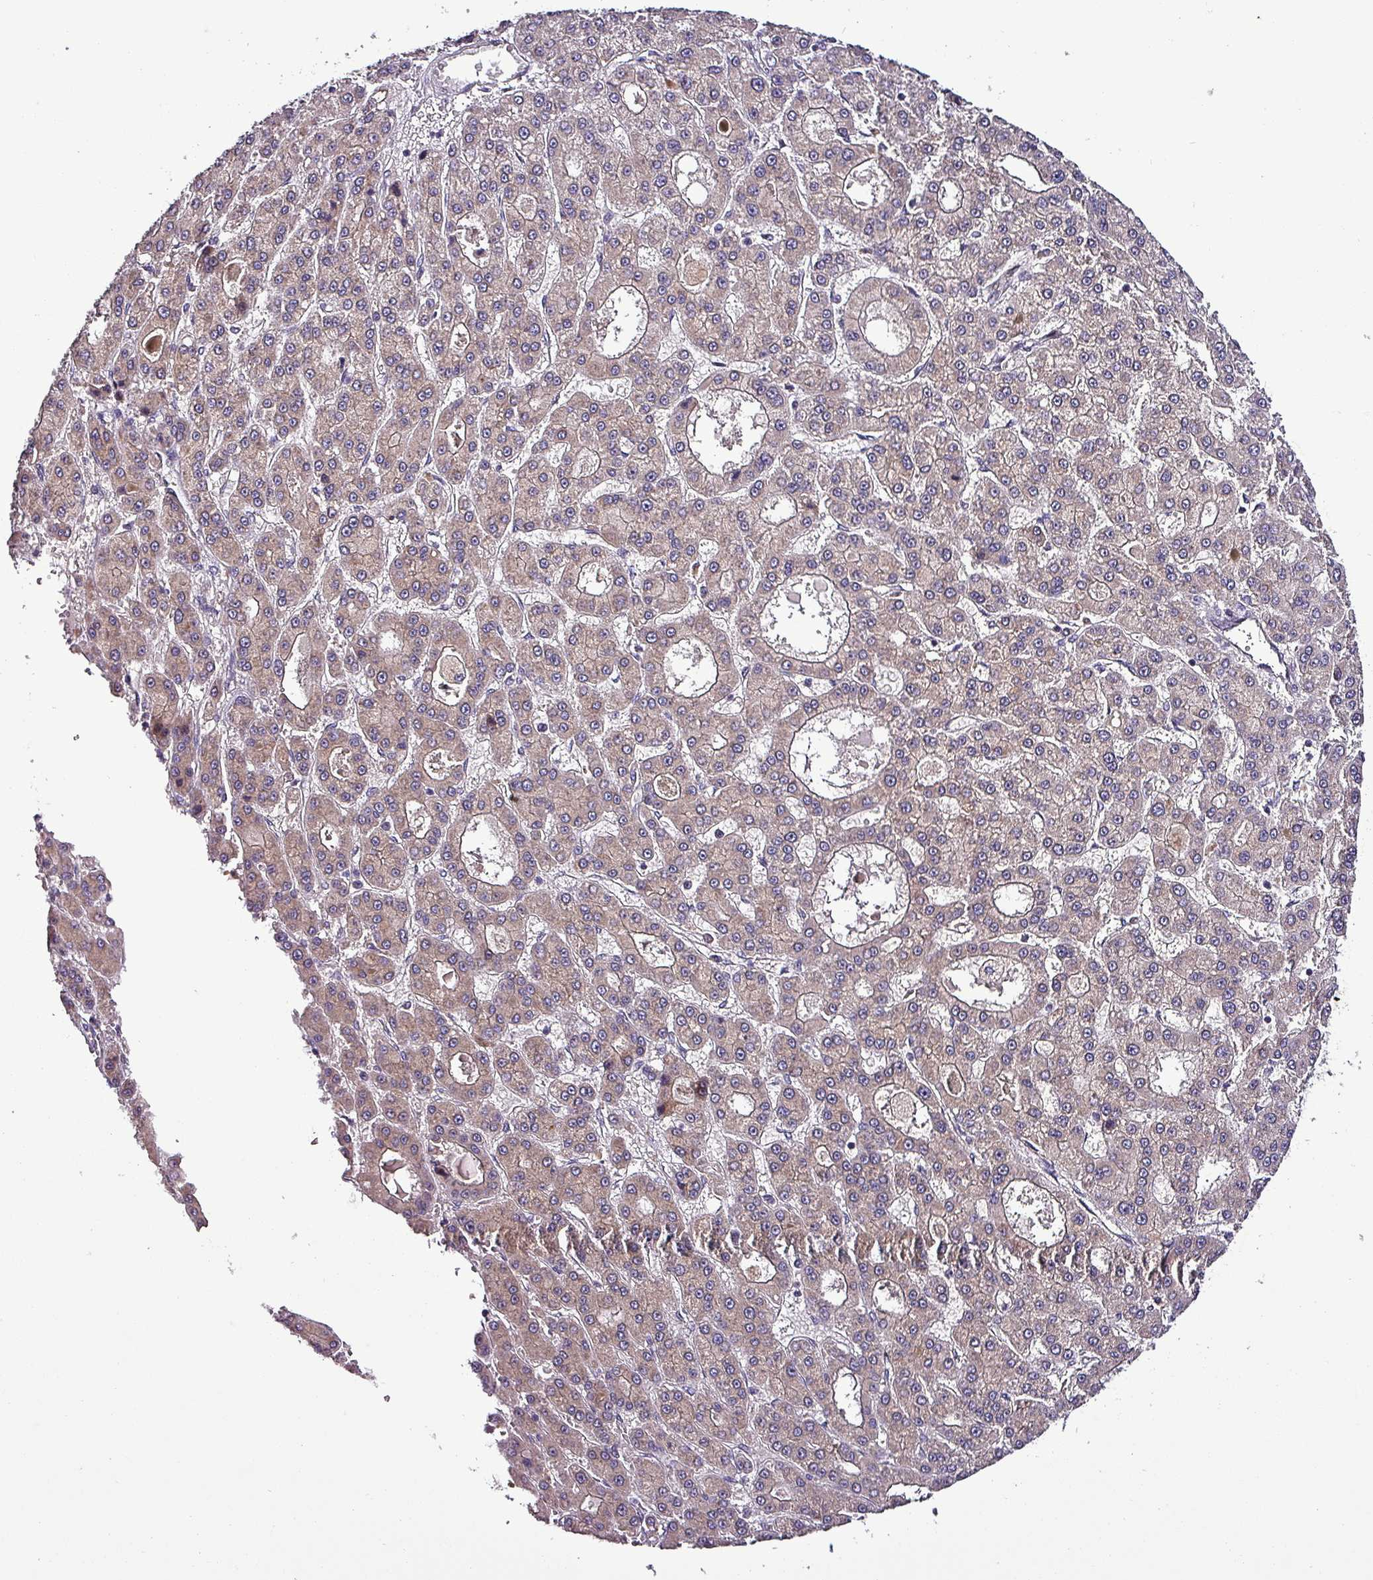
{"staining": {"intensity": "weak", "quantity": "25%-75%", "location": "cytoplasmic/membranous"}, "tissue": "liver cancer", "cell_type": "Tumor cells", "image_type": "cancer", "snomed": [{"axis": "morphology", "description": "Carcinoma, Hepatocellular, NOS"}, {"axis": "topography", "description": "Liver"}], "caption": "Weak cytoplasmic/membranous expression for a protein is seen in about 25%-75% of tumor cells of liver cancer (hepatocellular carcinoma) using immunohistochemistry (IHC).", "gene": "GRAPL", "patient": {"sex": "male", "age": 70}}